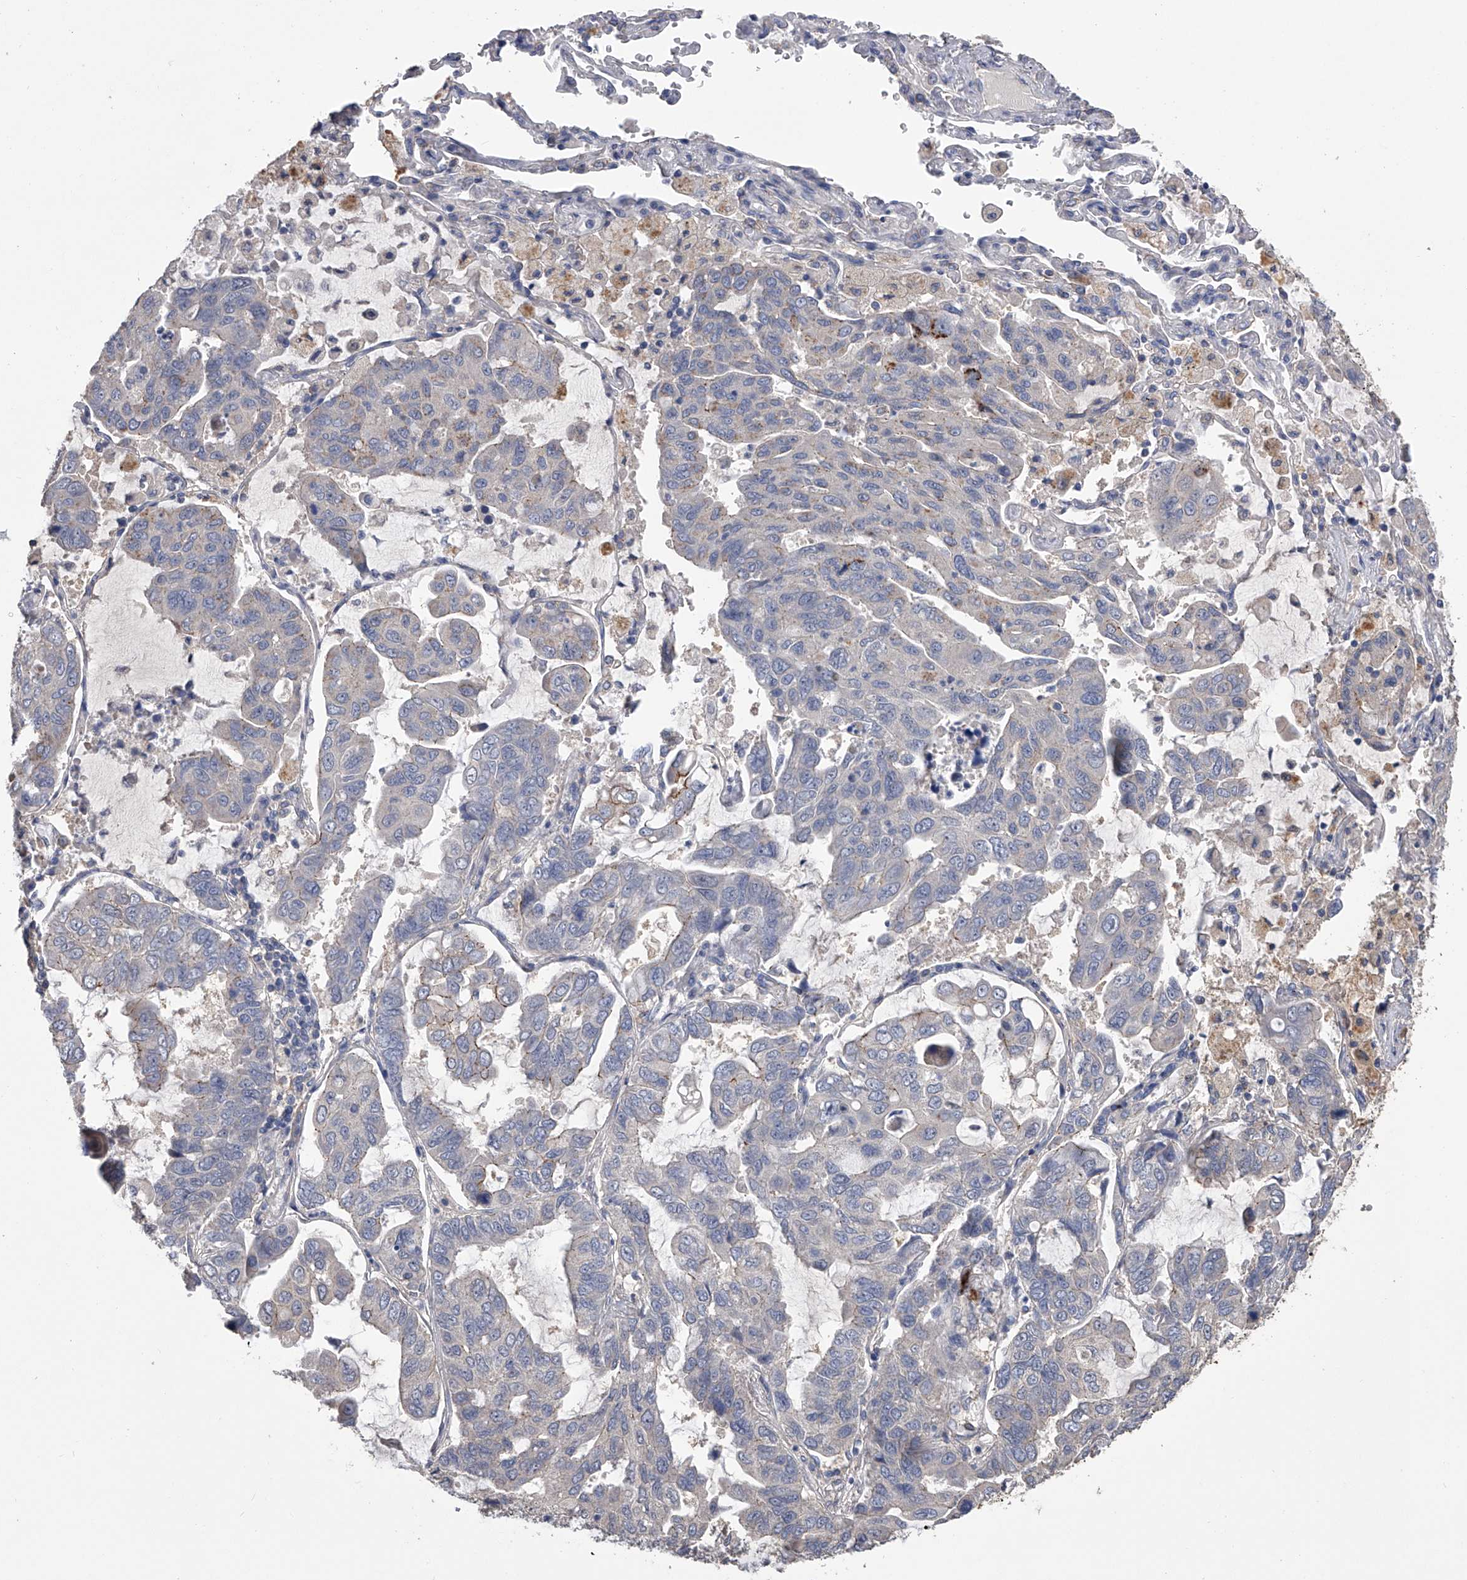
{"staining": {"intensity": "negative", "quantity": "none", "location": "none"}, "tissue": "lung cancer", "cell_type": "Tumor cells", "image_type": "cancer", "snomed": [{"axis": "morphology", "description": "Adenocarcinoma, NOS"}, {"axis": "topography", "description": "Lung"}], "caption": "Photomicrograph shows no significant protein staining in tumor cells of lung cancer. Nuclei are stained in blue.", "gene": "ZNF343", "patient": {"sex": "male", "age": 64}}